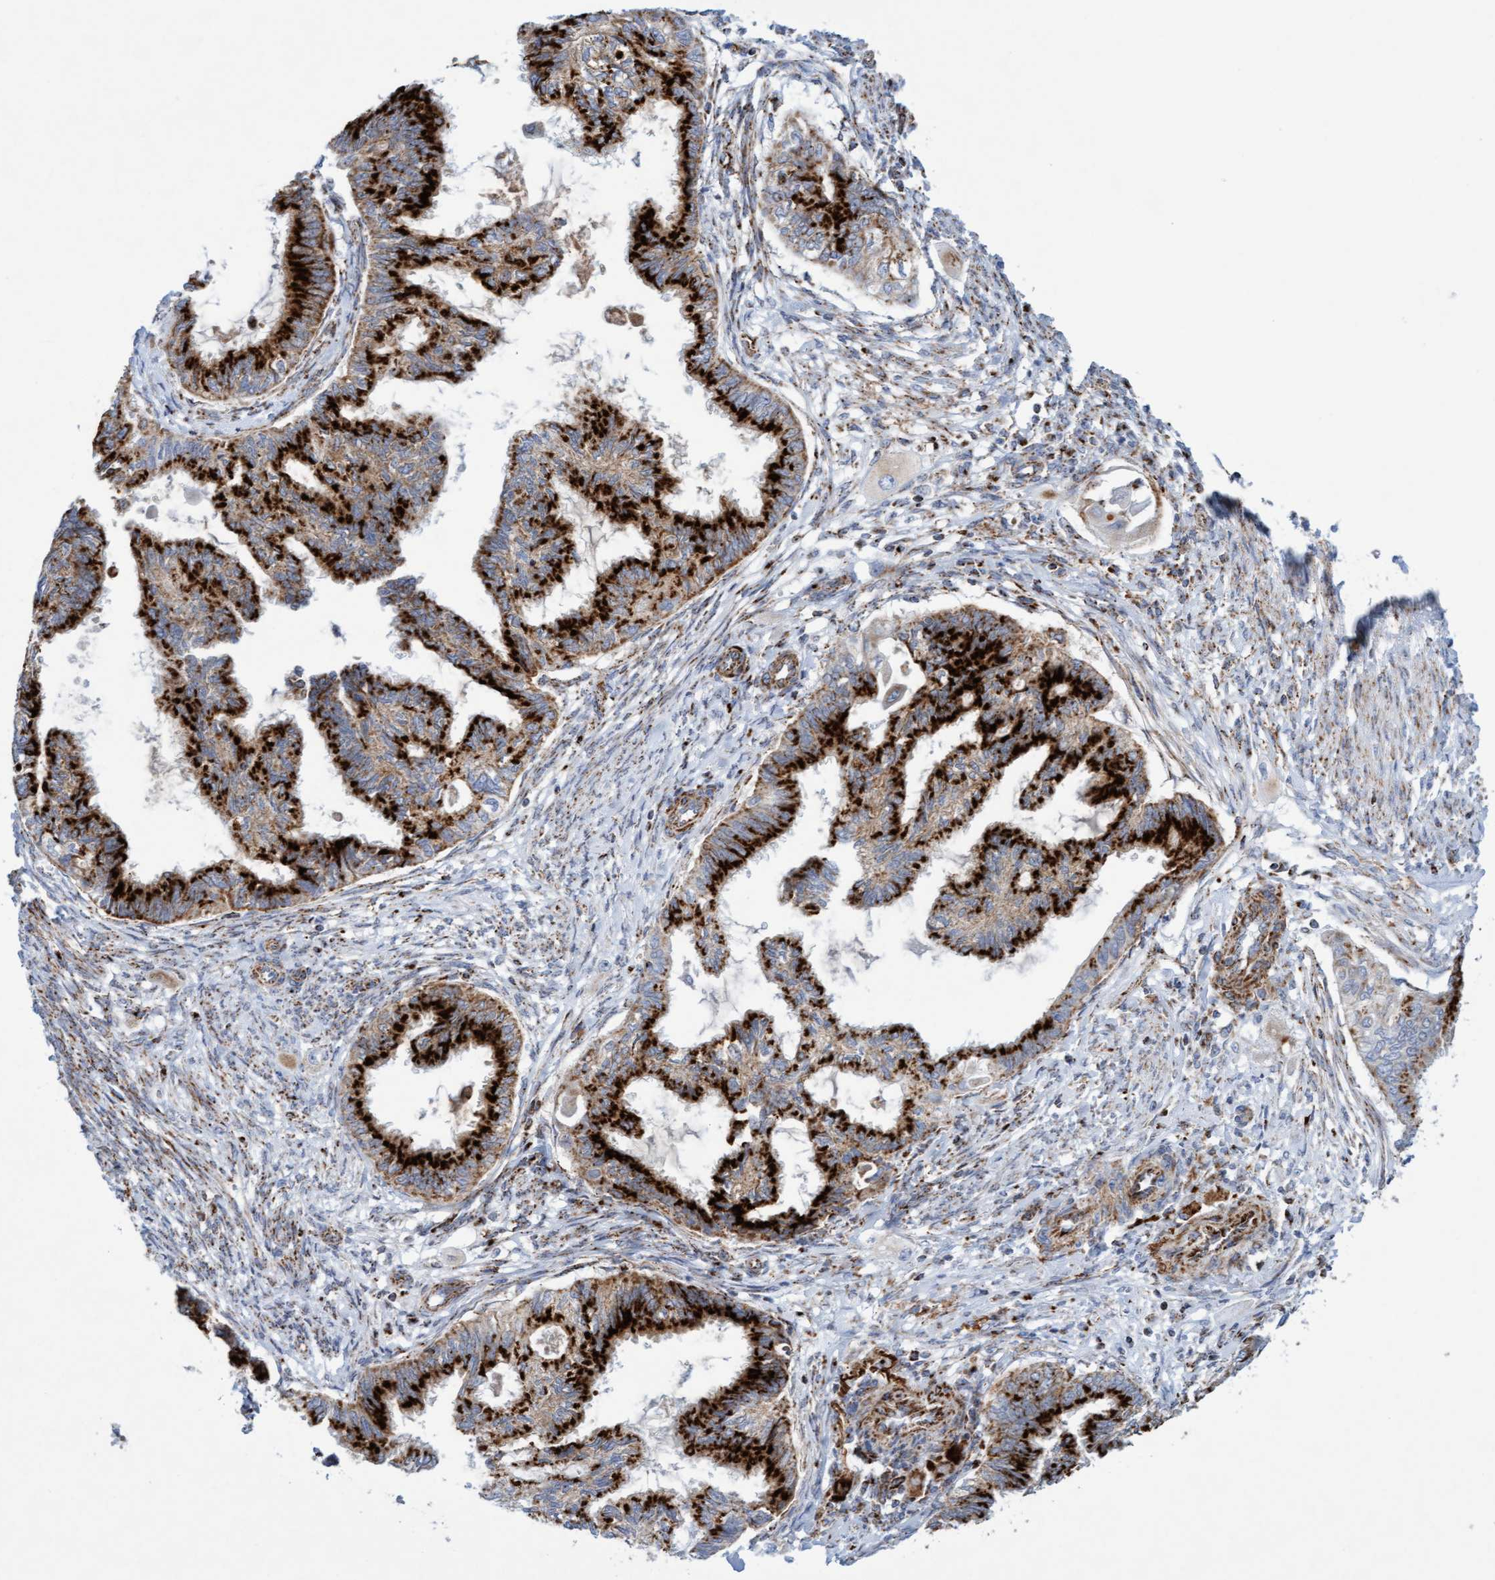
{"staining": {"intensity": "strong", "quantity": ">75%", "location": "cytoplasmic/membranous"}, "tissue": "cervical cancer", "cell_type": "Tumor cells", "image_type": "cancer", "snomed": [{"axis": "morphology", "description": "Normal tissue, NOS"}, {"axis": "morphology", "description": "Adenocarcinoma, NOS"}, {"axis": "topography", "description": "Cervix"}, {"axis": "topography", "description": "Endometrium"}], "caption": "Protein expression analysis of adenocarcinoma (cervical) demonstrates strong cytoplasmic/membranous positivity in approximately >75% of tumor cells.", "gene": "GGTA1", "patient": {"sex": "female", "age": 86}}